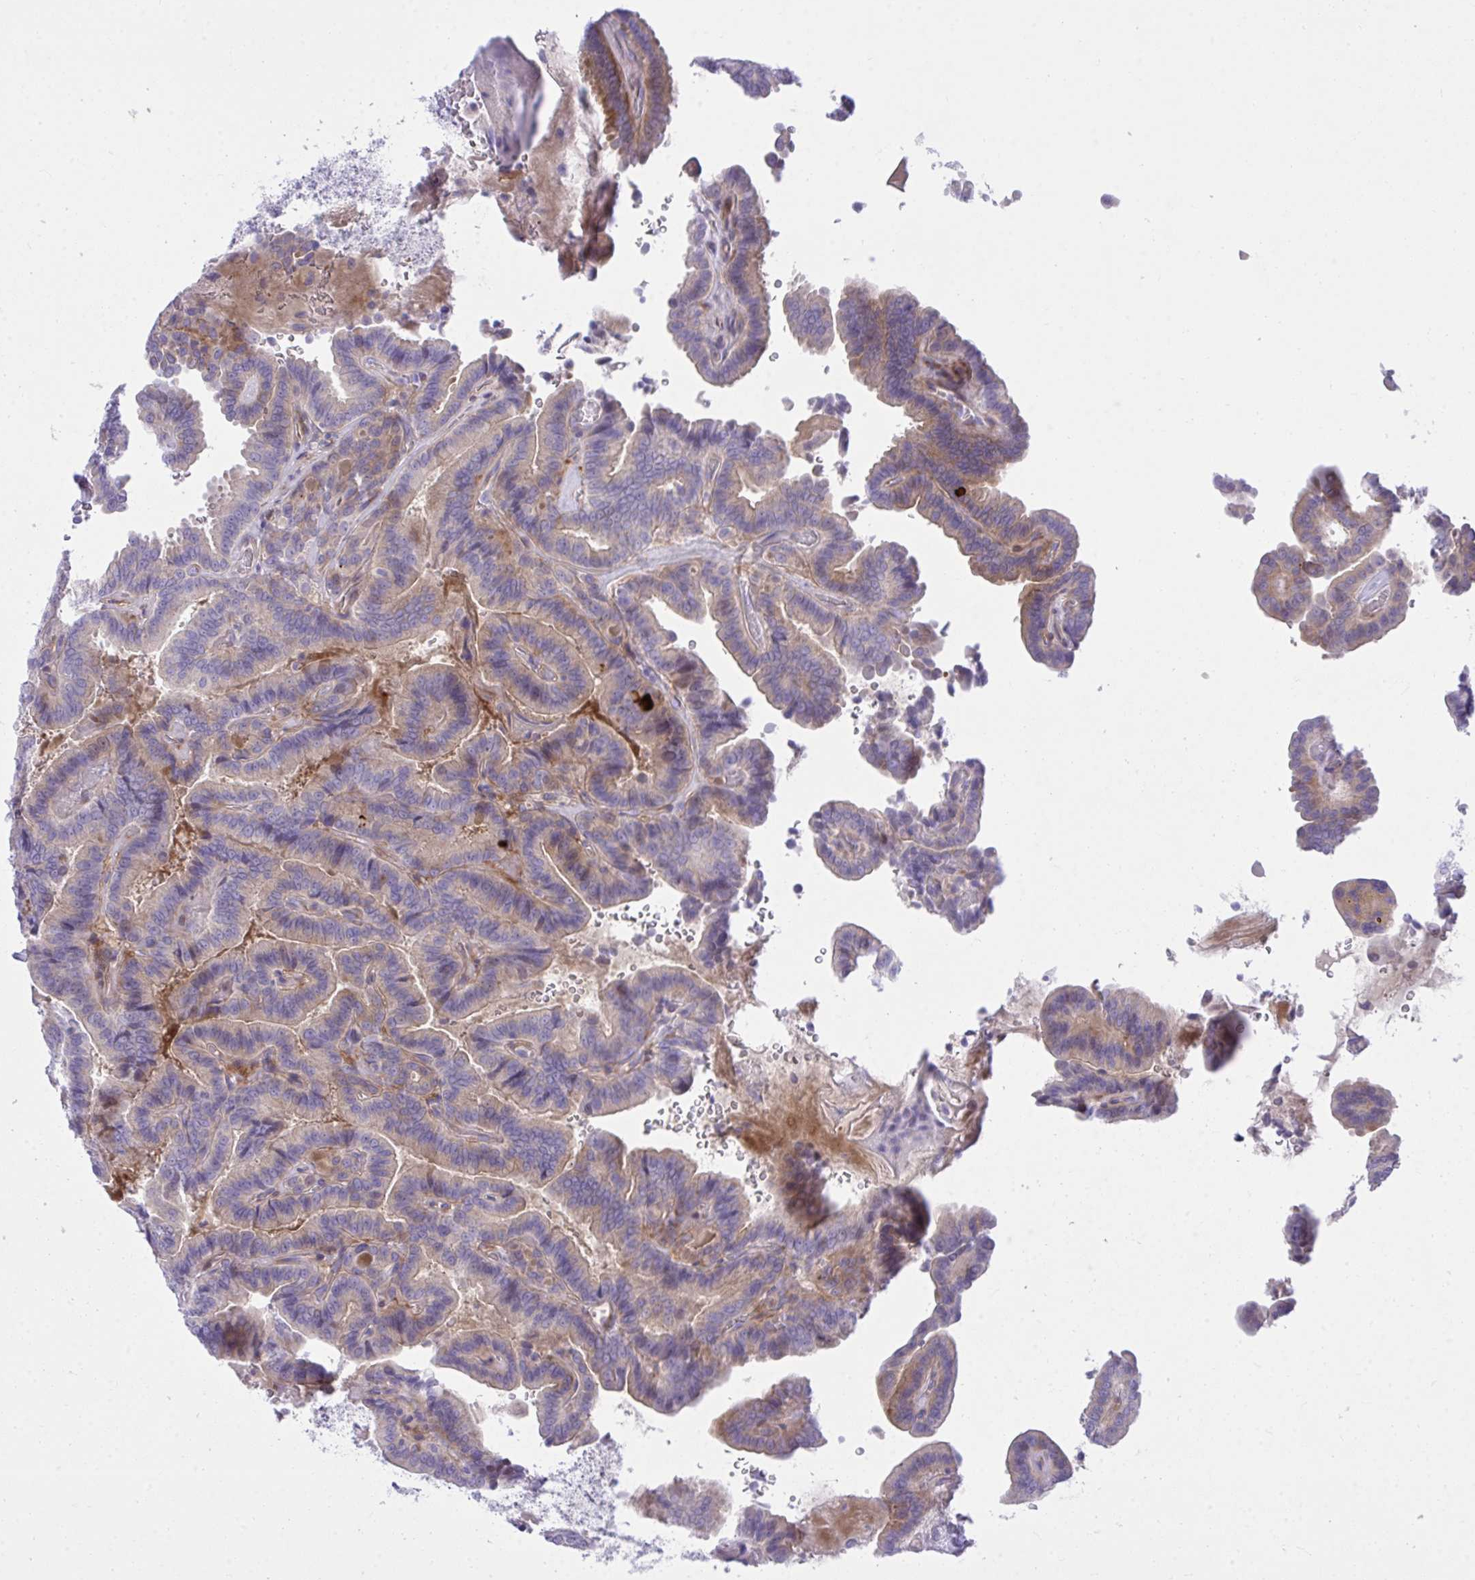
{"staining": {"intensity": "weak", "quantity": "25%-75%", "location": "cytoplasmic/membranous"}, "tissue": "thyroid cancer", "cell_type": "Tumor cells", "image_type": "cancer", "snomed": [{"axis": "morphology", "description": "Papillary adenocarcinoma, NOS"}, {"axis": "topography", "description": "Thyroid gland"}], "caption": "Approximately 25%-75% of tumor cells in thyroid papillary adenocarcinoma display weak cytoplasmic/membranous protein staining as visualized by brown immunohistochemical staining.", "gene": "MED9", "patient": {"sex": "male", "age": 61}}